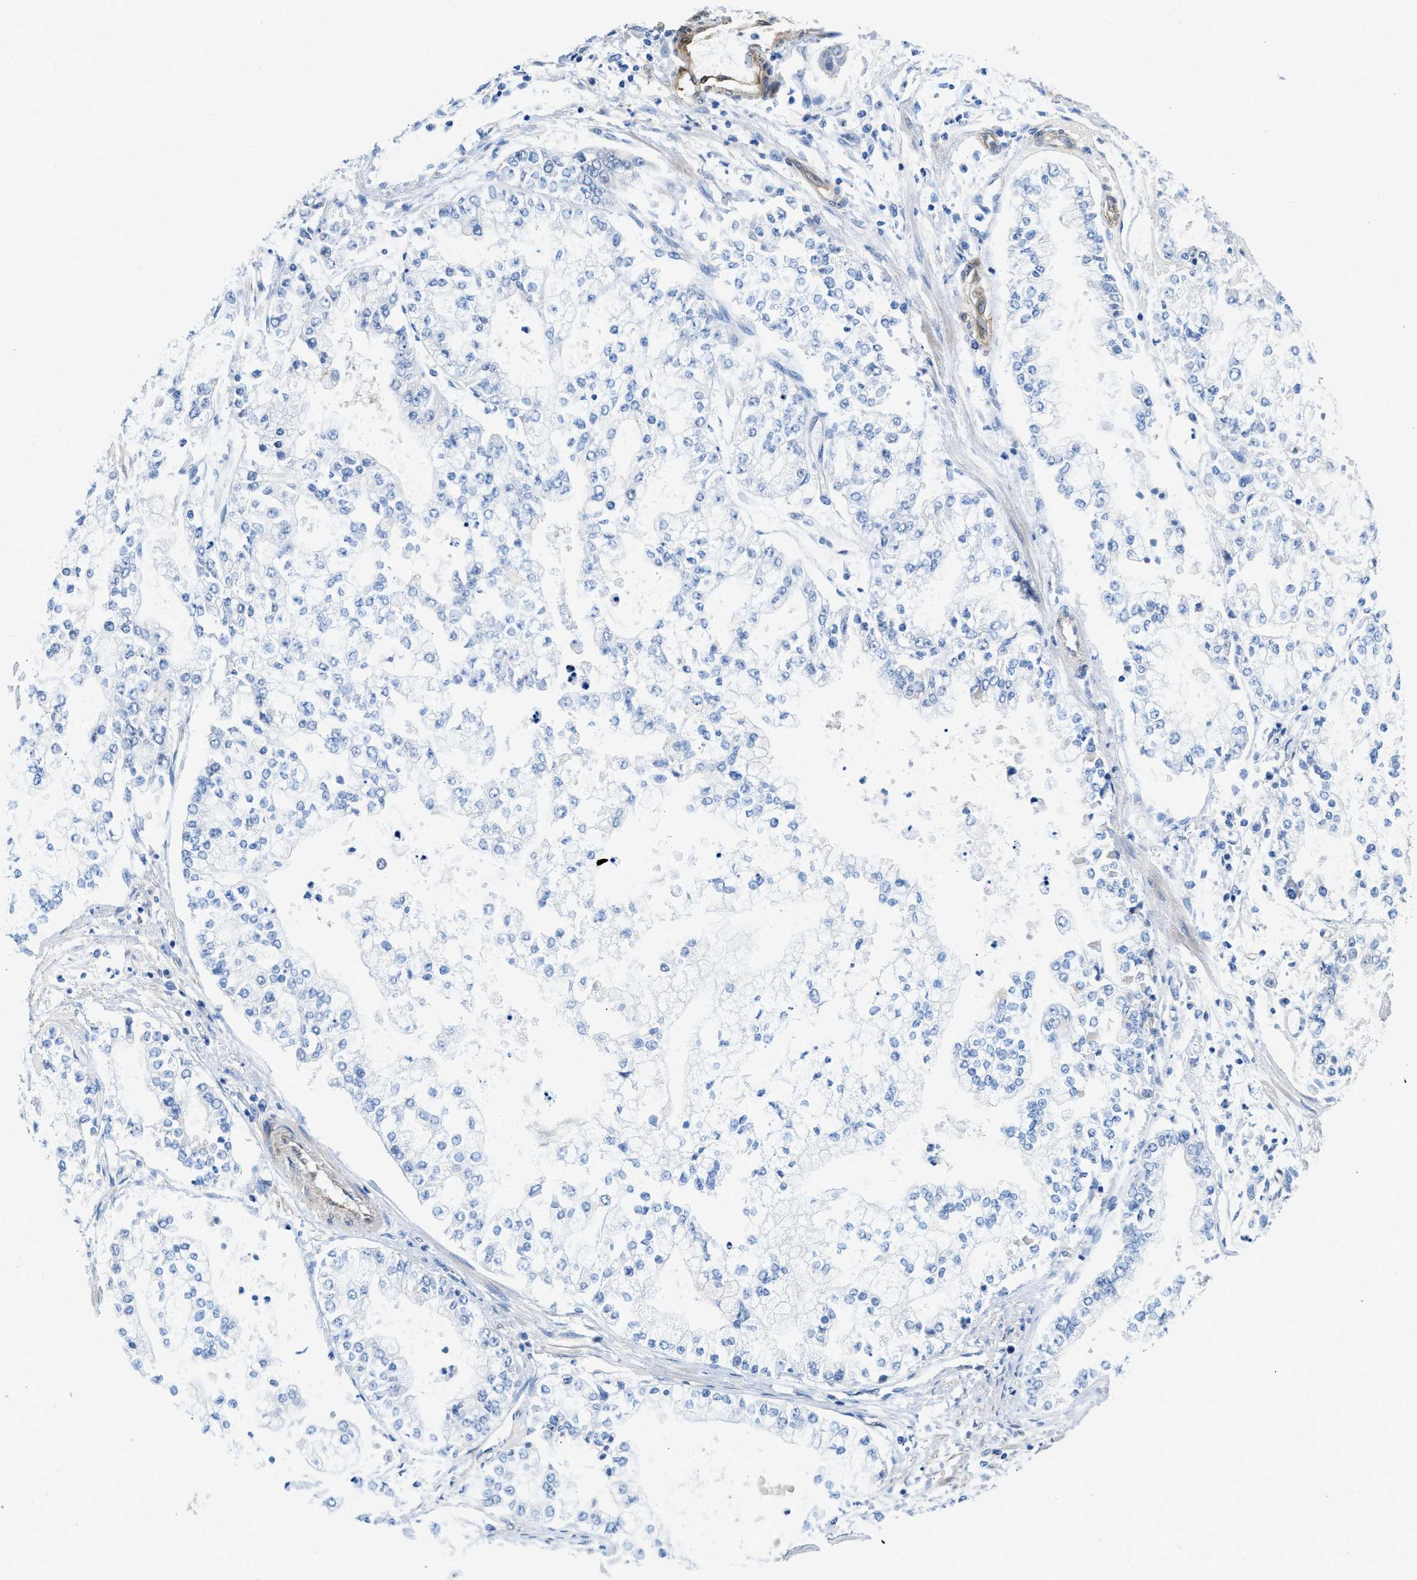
{"staining": {"intensity": "negative", "quantity": "none", "location": "none"}, "tissue": "stomach cancer", "cell_type": "Tumor cells", "image_type": "cancer", "snomed": [{"axis": "morphology", "description": "Adenocarcinoma, NOS"}, {"axis": "topography", "description": "Stomach"}], "caption": "High power microscopy histopathology image of an immunohistochemistry (IHC) histopathology image of stomach adenocarcinoma, revealing no significant expression in tumor cells.", "gene": "PDLIM5", "patient": {"sex": "male", "age": 76}}